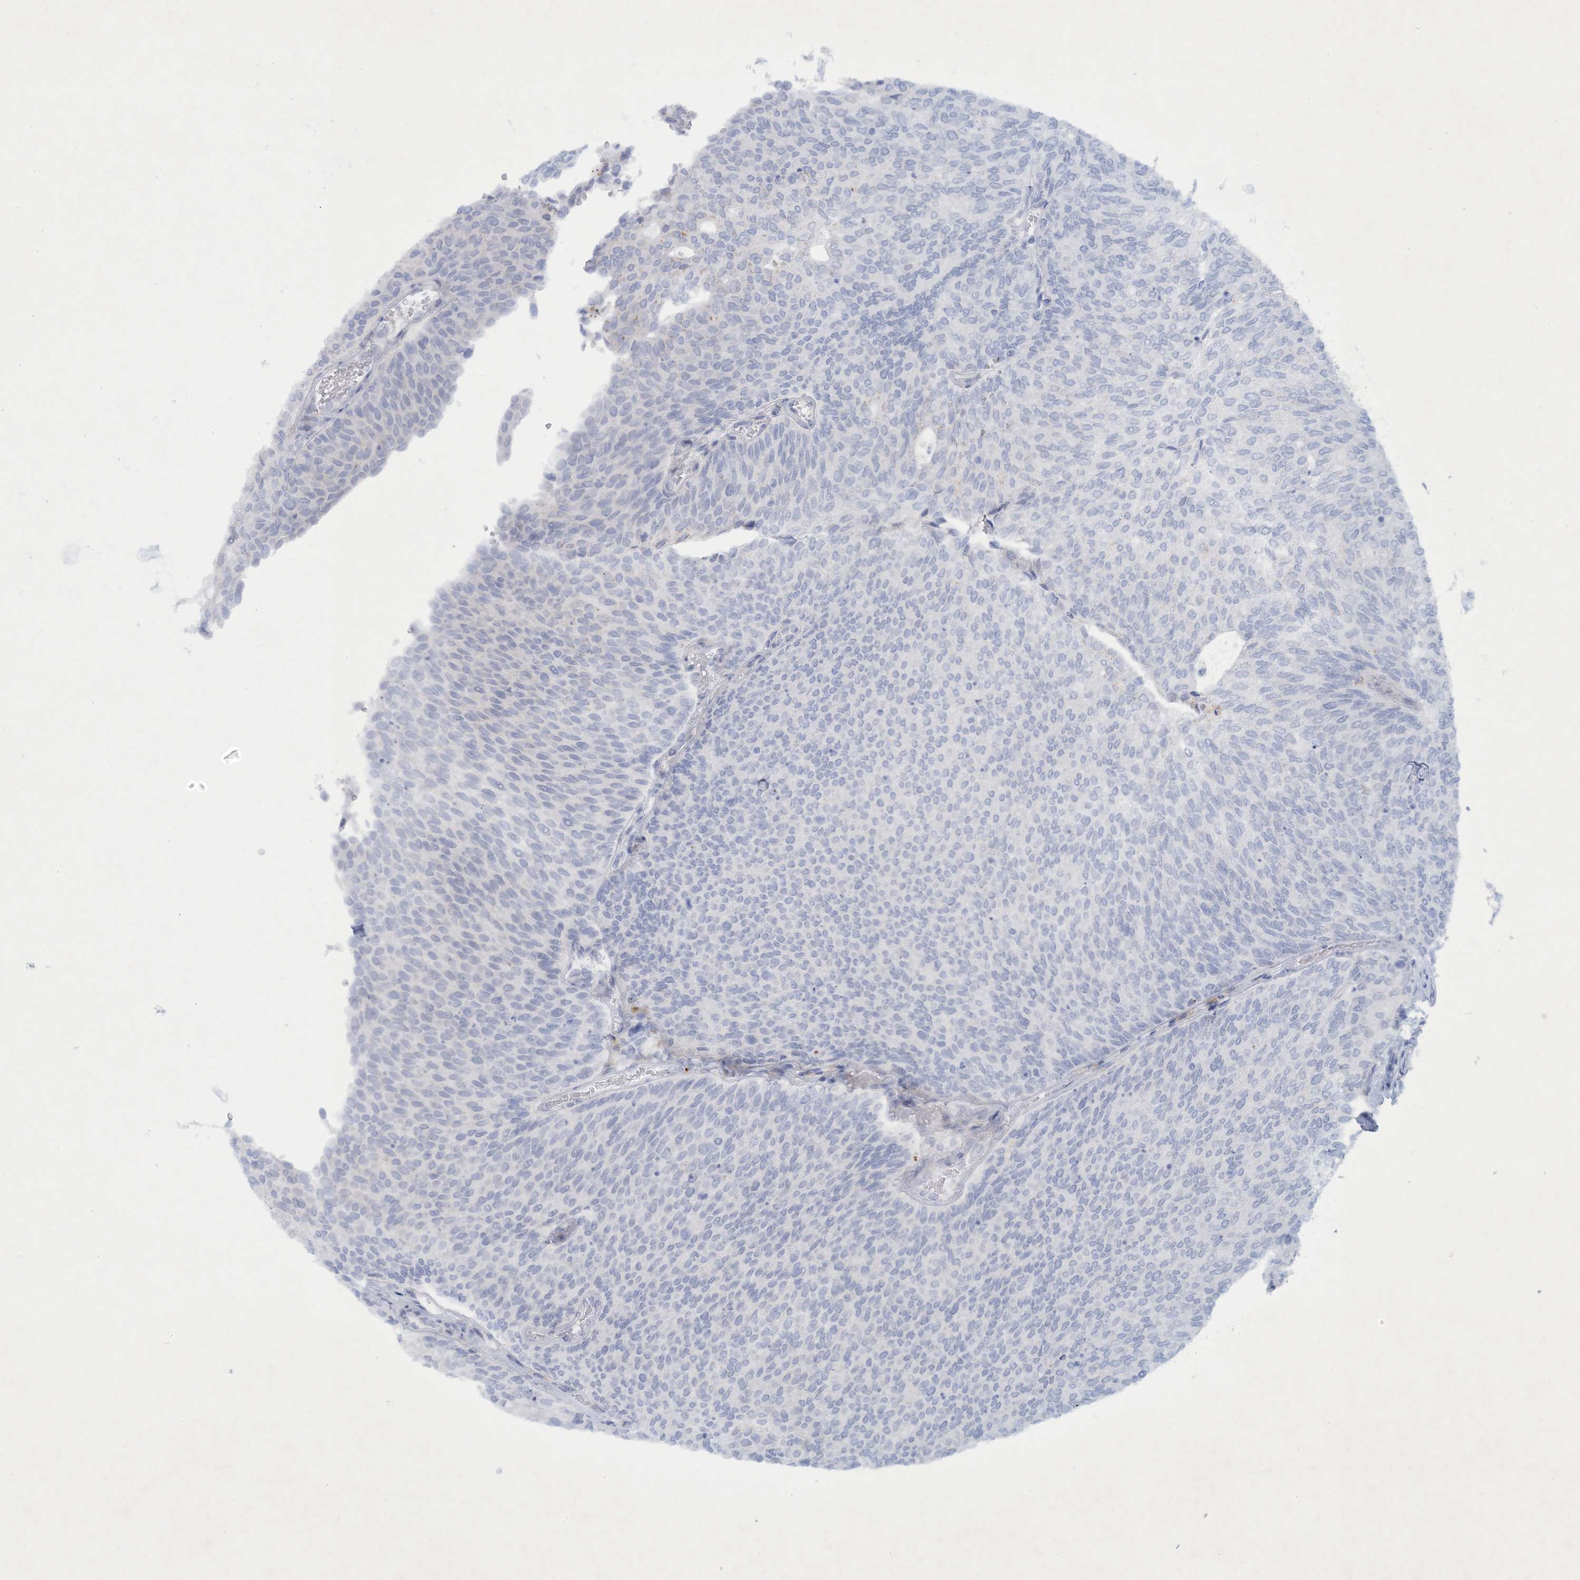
{"staining": {"intensity": "negative", "quantity": "none", "location": "none"}, "tissue": "urothelial cancer", "cell_type": "Tumor cells", "image_type": "cancer", "snomed": [{"axis": "morphology", "description": "Urothelial carcinoma, Low grade"}, {"axis": "topography", "description": "Urinary bladder"}], "caption": "A photomicrograph of human low-grade urothelial carcinoma is negative for staining in tumor cells.", "gene": "GABRG1", "patient": {"sex": "female", "age": 79}}